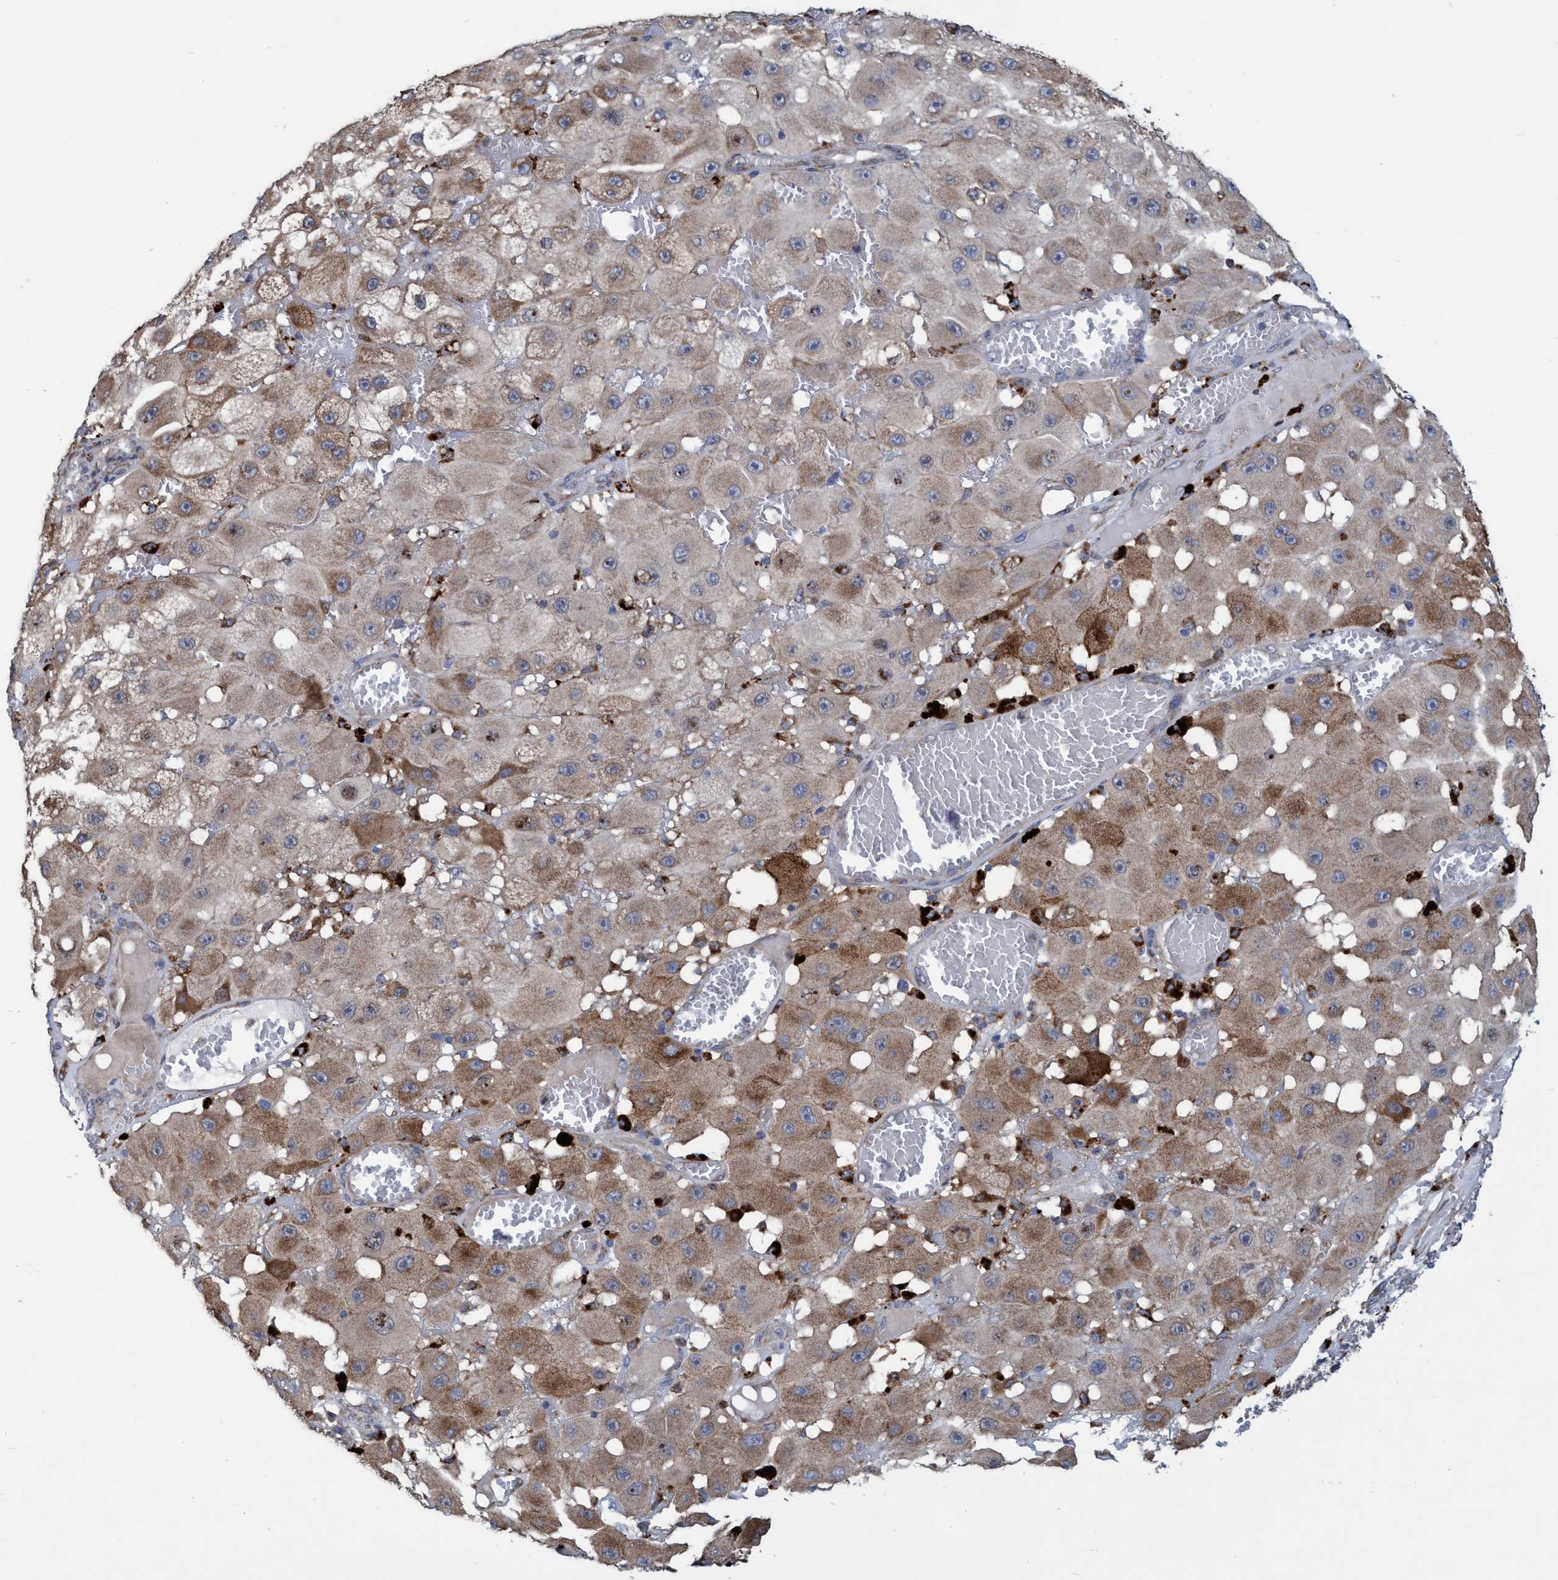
{"staining": {"intensity": "moderate", "quantity": "25%-75%", "location": "cytoplasmic/membranous"}, "tissue": "melanoma", "cell_type": "Tumor cells", "image_type": "cancer", "snomed": [{"axis": "morphology", "description": "Malignant melanoma, NOS"}, {"axis": "topography", "description": "Skin"}], "caption": "Immunohistochemistry (IHC) (DAB (3,3'-diaminobenzidine)) staining of human malignant melanoma exhibits moderate cytoplasmic/membranous protein expression in about 25%-75% of tumor cells.", "gene": "BBS9", "patient": {"sex": "female", "age": 81}}